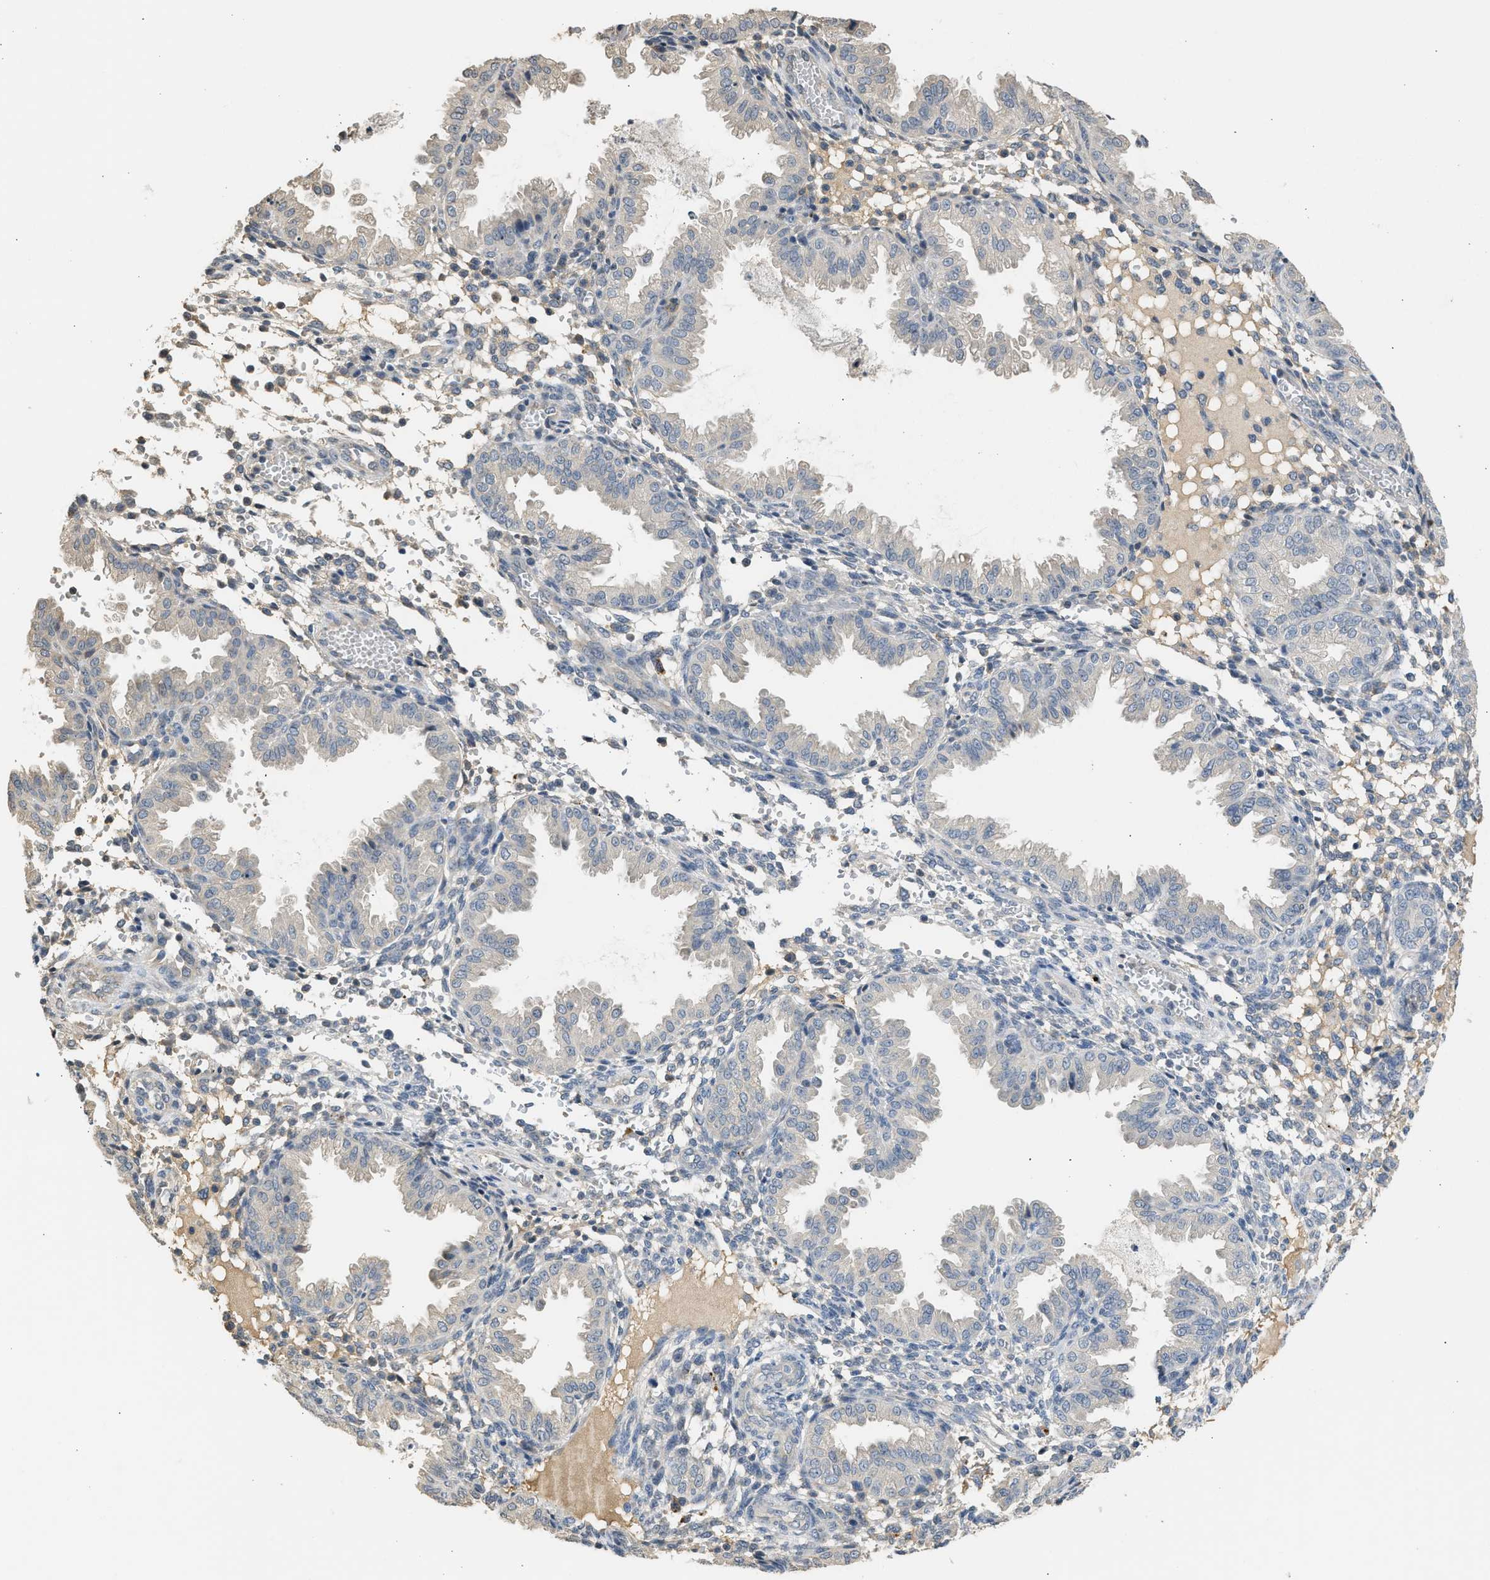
{"staining": {"intensity": "negative", "quantity": "none", "location": "none"}, "tissue": "endometrium", "cell_type": "Cells in endometrial stroma", "image_type": "normal", "snomed": [{"axis": "morphology", "description": "Normal tissue, NOS"}, {"axis": "topography", "description": "Endometrium"}], "caption": "Endometrium was stained to show a protein in brown. There is no significant expression in cells in endometrial stroma. (Immunohistochemistry, brightfield microscopy, high magnification).", "gene": "SULT2A1", "patient": {"sex": "female", "age": 33}}